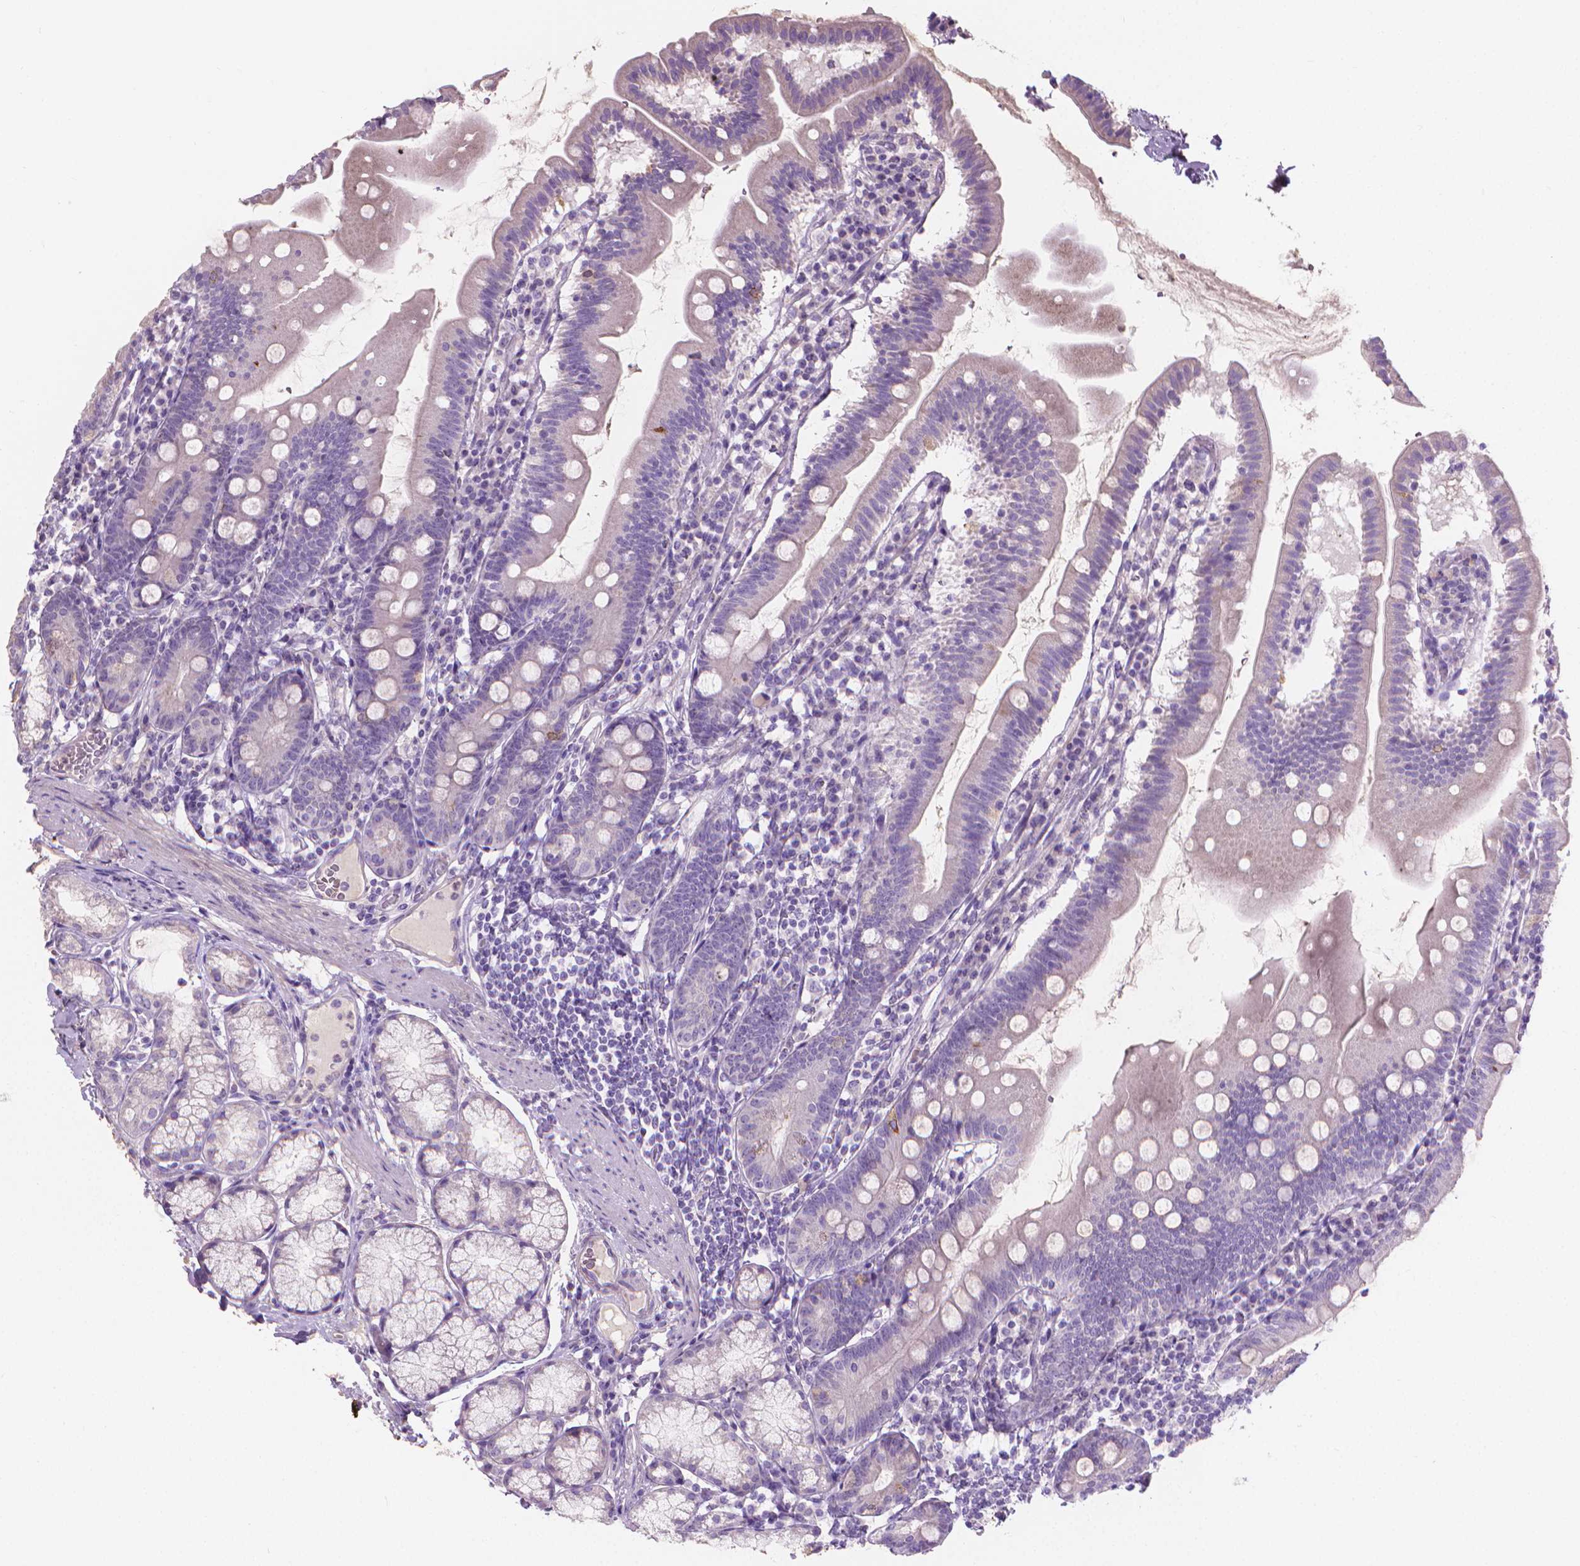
{"staining": {"intensity": "negative", "quantity": "none", "location": "none"}, "tissue": "duodenum", "cell_type": "Glandular cells", "image_type": "normal", "snomed": [{"axis": "morphology", "description": "Normal tissue, NOS"}, {"axis": "topography", "description": "Duodenum"}], "caption": "Benign duodenum was stained to show a protein in brown. There is no significant expression in glandular cells.", "gene": "CABCOCO1", "patient": {"sex": "female", "age": 67}}